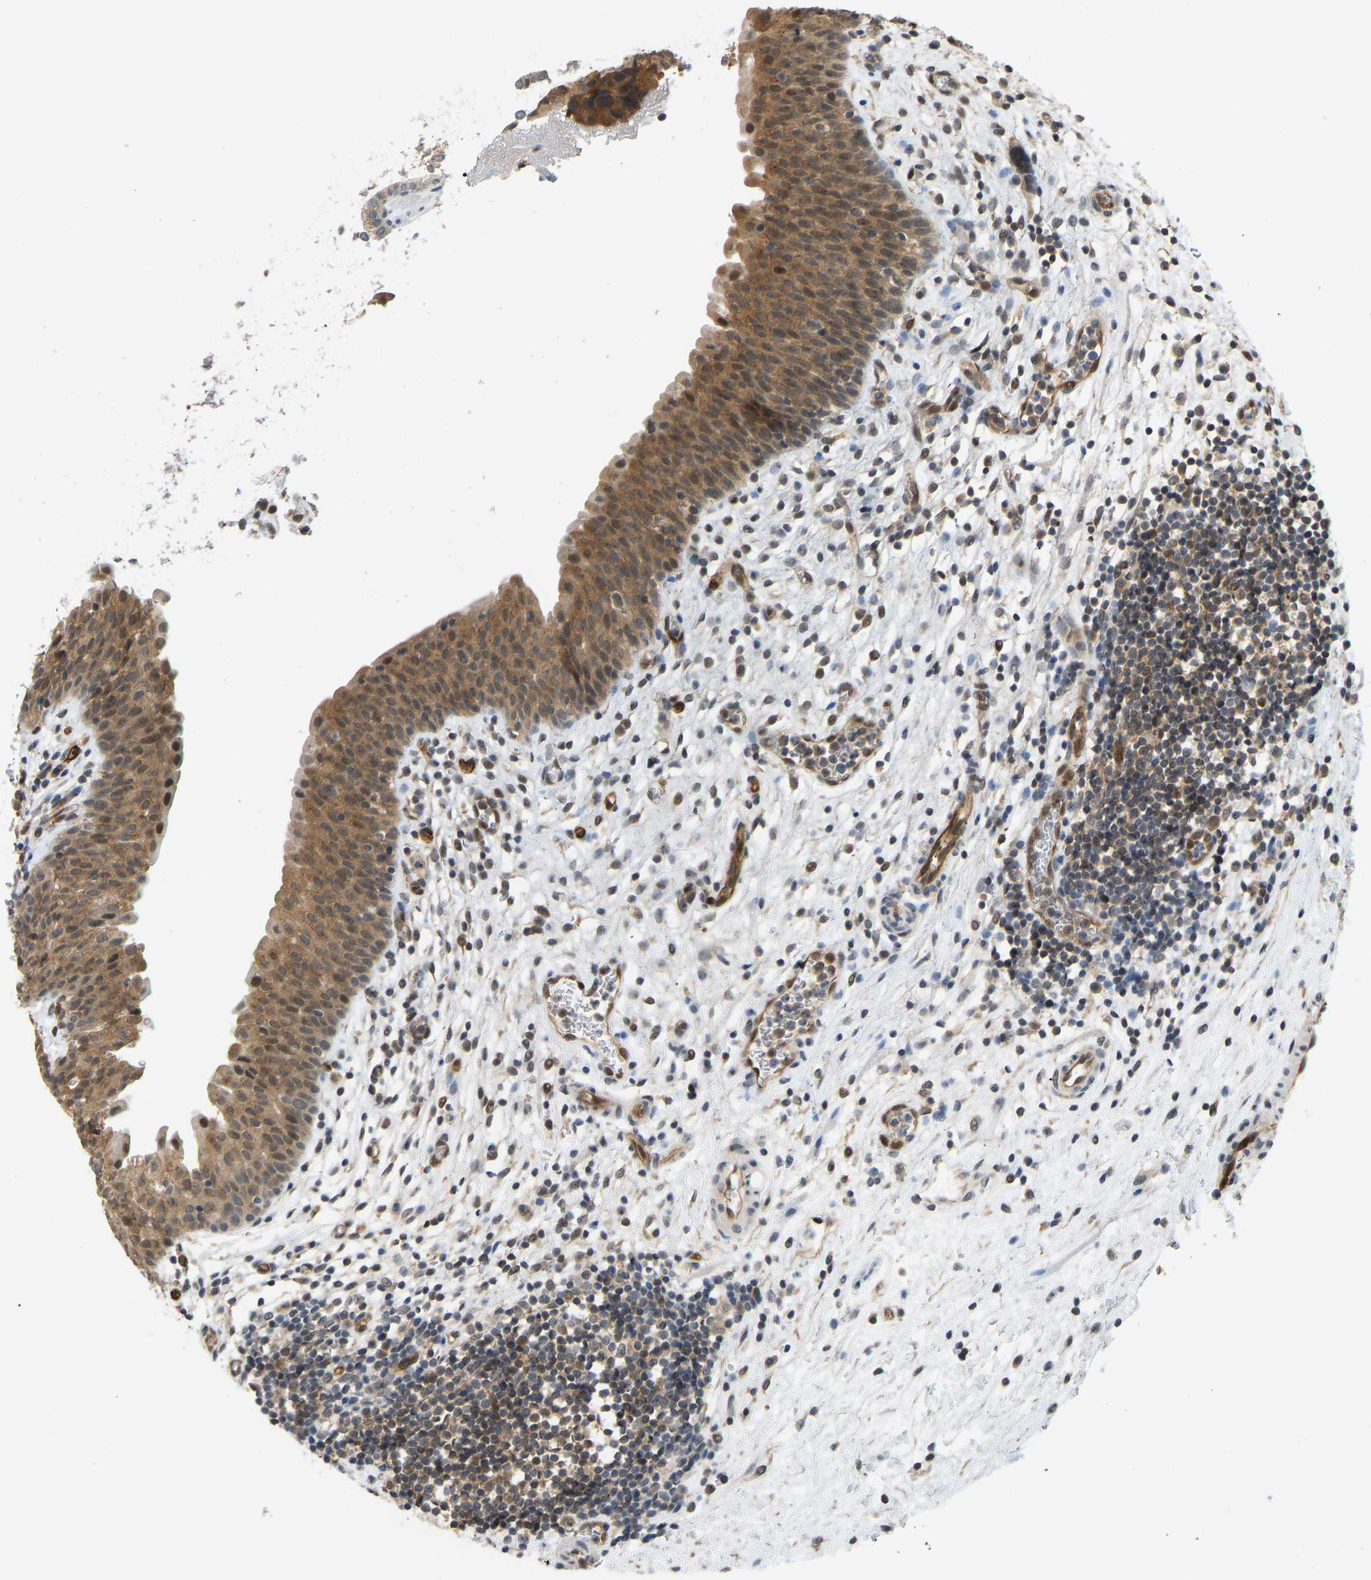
{"staining": {"intensity": "moderate", "quantity": ">75%", "location": "cytoplasmic/membranous"}, "tissue": "urinary bladder", "cell_type": "Urothelial cells", "image_type": "normal", "snomed": [{"axis": "morphology", "description": "Normal tissue, NOS"}, {"axis": "topography", "description": "Urinary bladder"}], "caption": "High-magnification brightfield microscopy of unremarkable urinary bladder stained with DAB (brown) and counterstained with hematoxylin (blue). urothelial cells exhibit moderate cytoplasmic/membranous positivity is identified in approximately>75% of cells. Immunohistochemistry (ihc) stains the protein of interest in brown and the nuclei are stained blue.", "gene": "CCT8", "patient": {"sex": "male", "age": 37}}